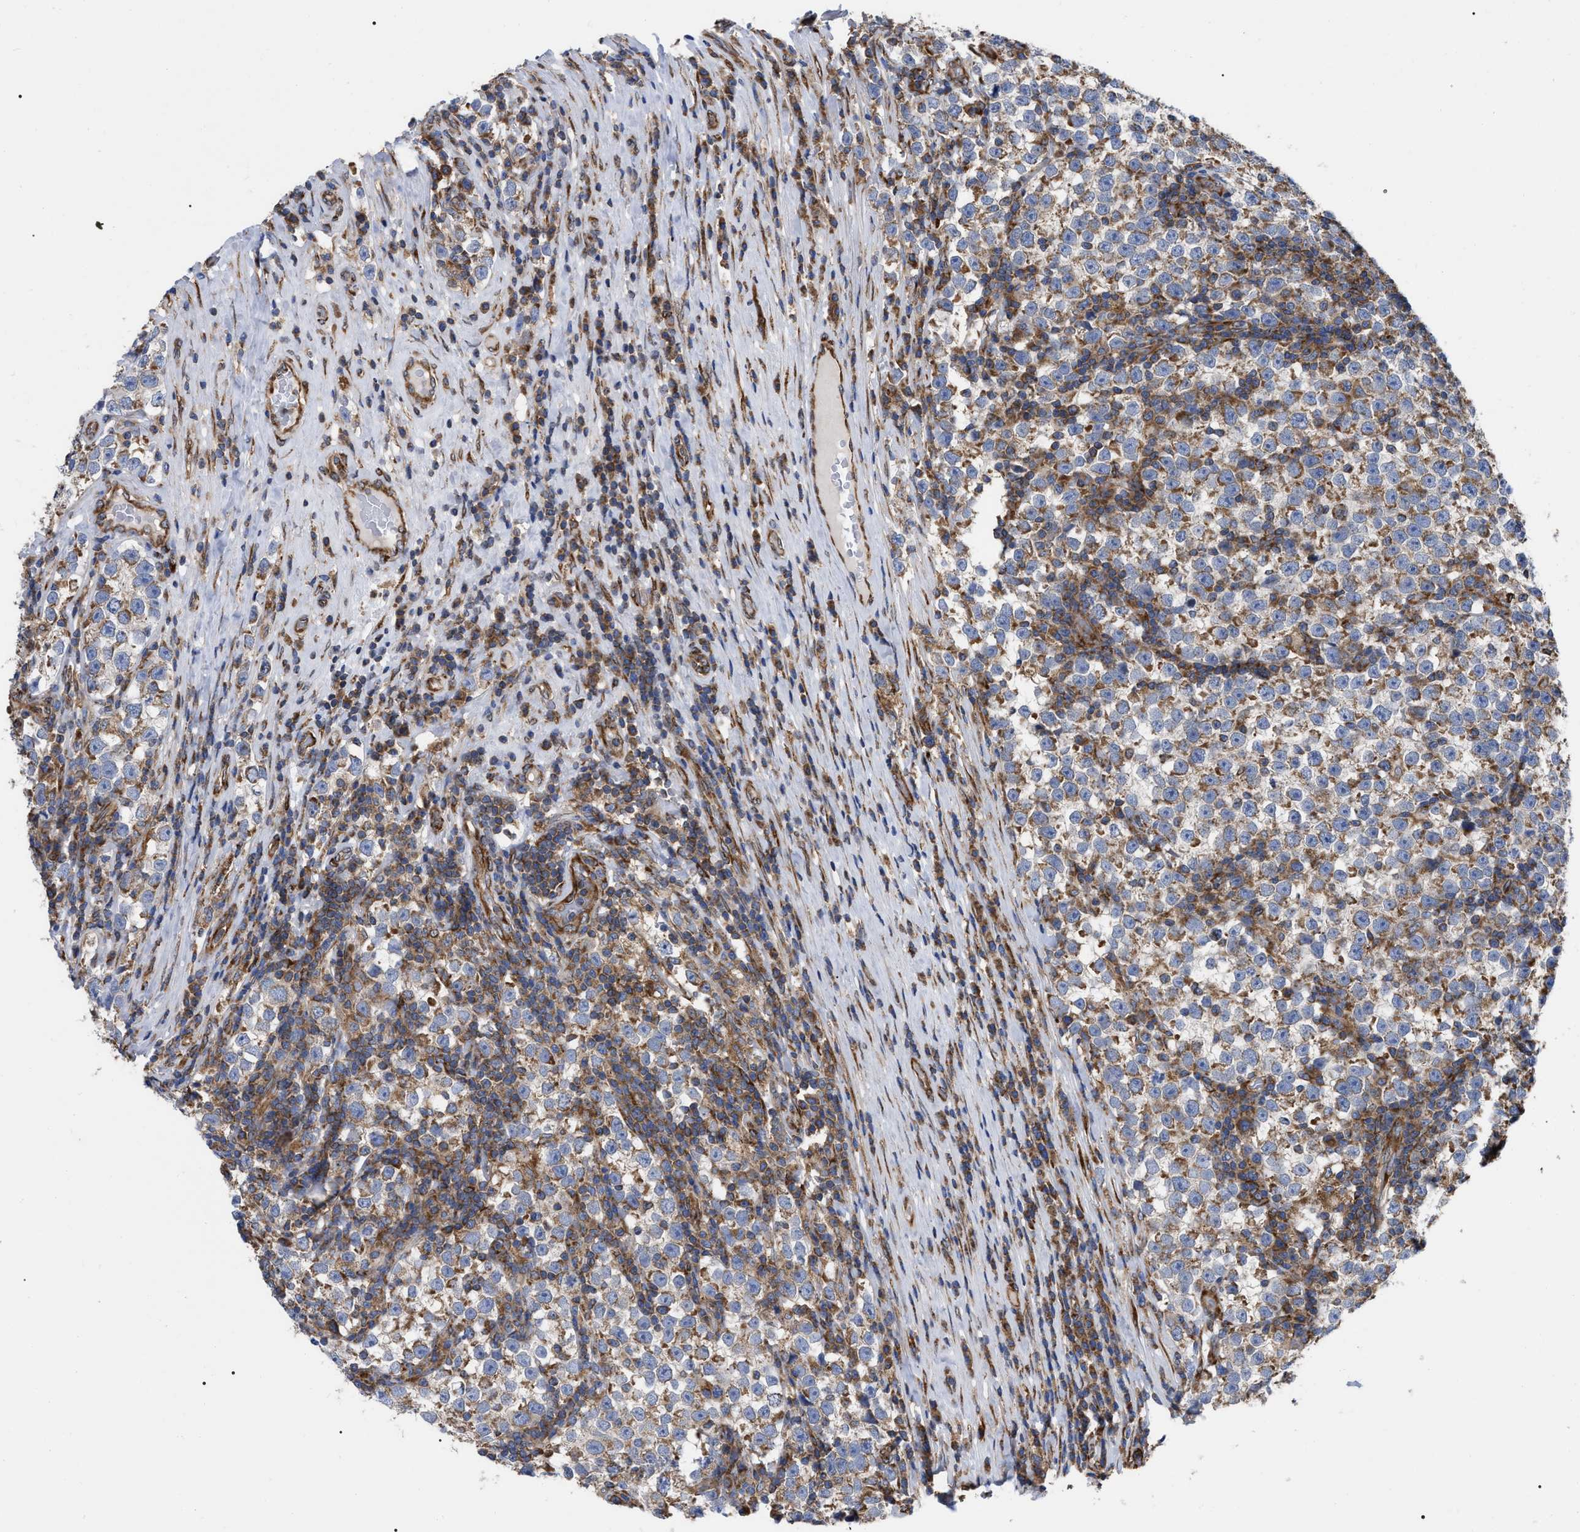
{"staining": {"intensity": "moderate", "quantity": ">75%", "location": "cytoplasmic/membranous"}, "tissue": "testis cancer", "cell_type": "Tumor cells", "image_type": "cancer", "snomed": [{"axis": "morphology", "description": "Normal tissue, NOS"}, {"axis": "morphology", "description": "Seminoma, NOS"}, {"axis": "topography", "description": "Testis"}], "caption": "Approximately >75% of tumor cells in human testis seminoma show moderate cytoplasmic/membranous protein staining as visualized by brown immunohistochemical staining.", "gene": "FAM120A", "patient": {"sex": "male", "age": 43}}